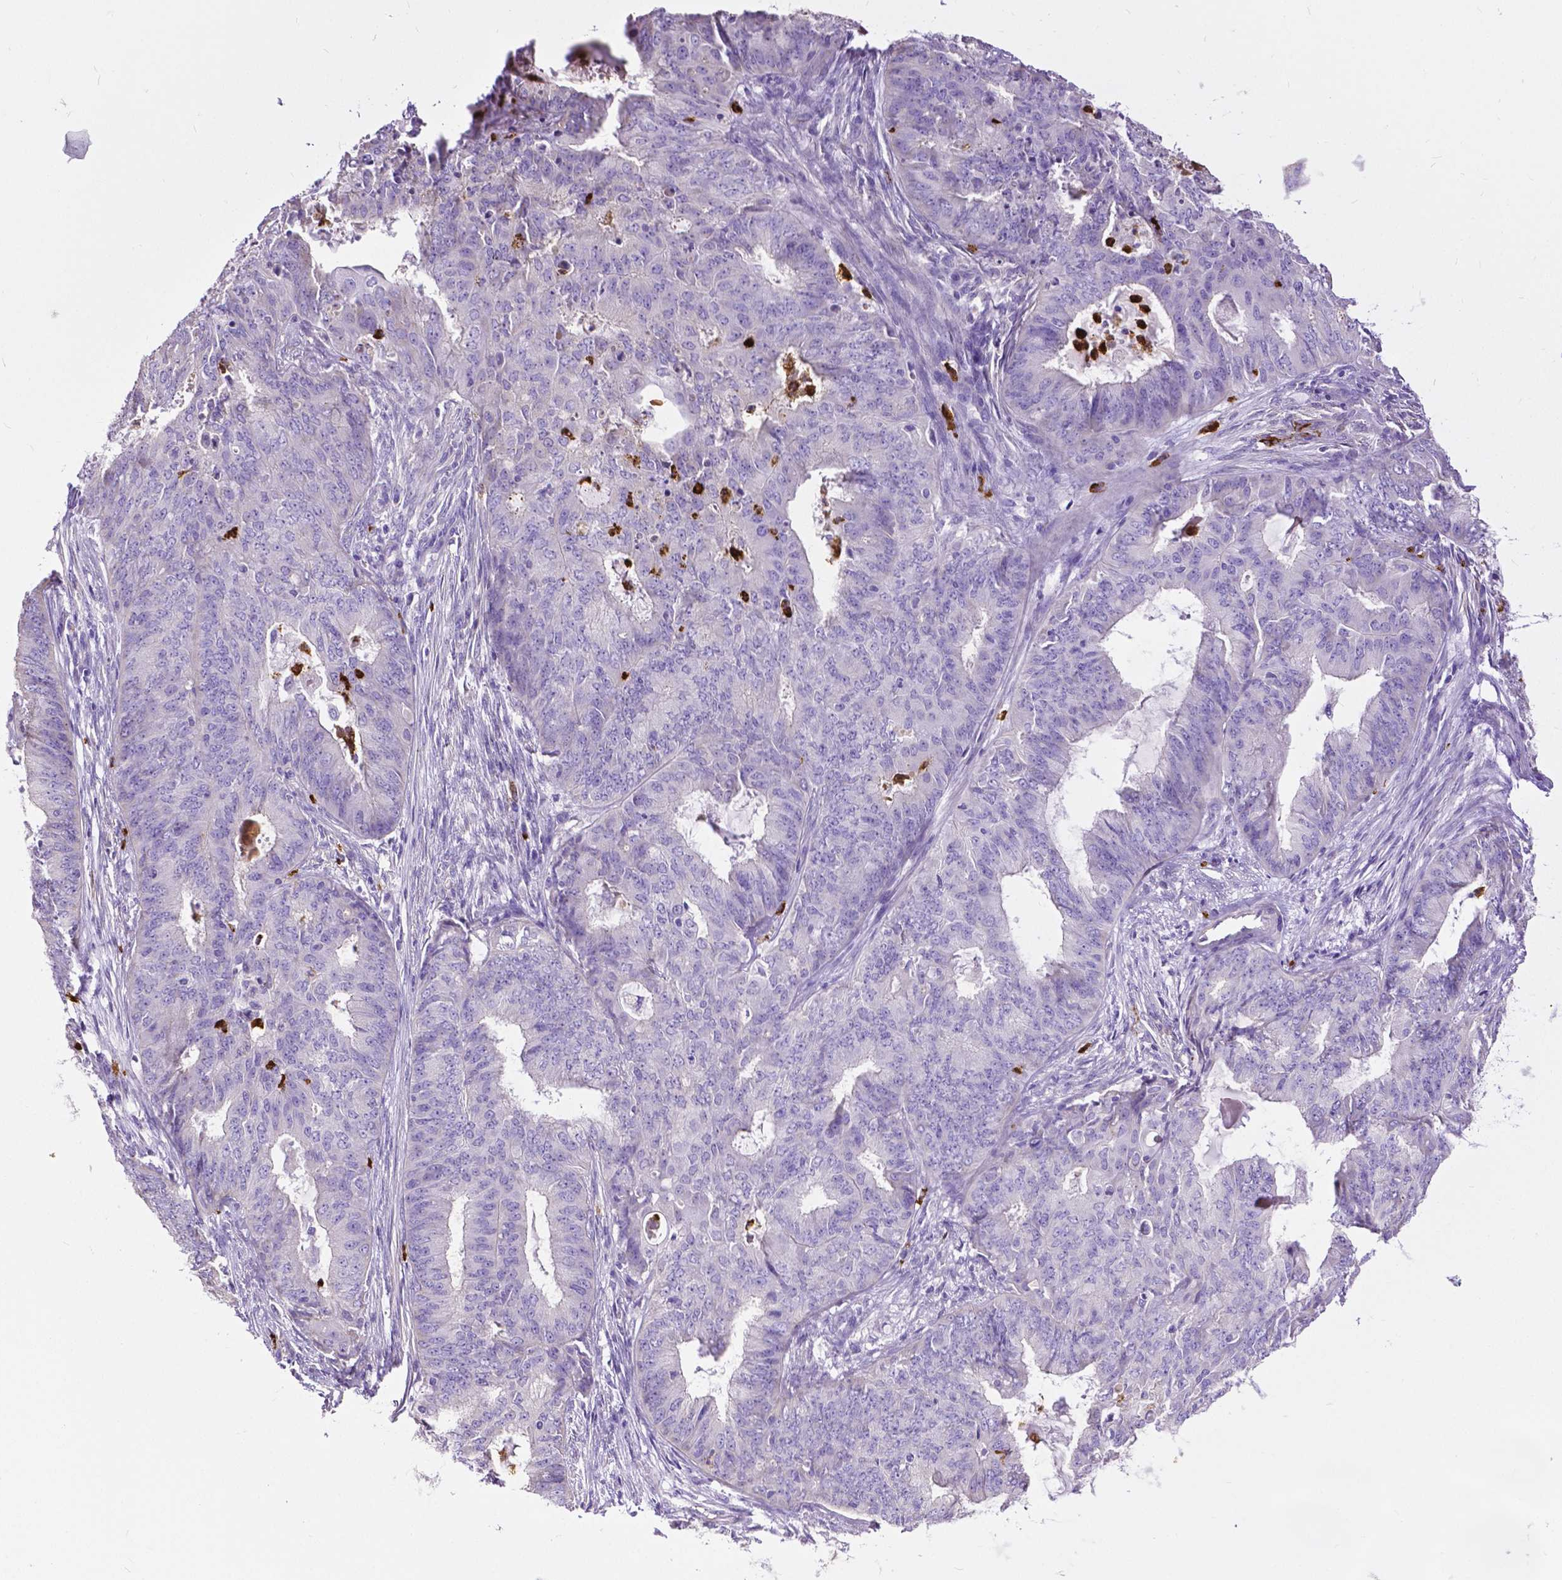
{"staining": {"intensity": "negative", "quantity": "none", "location": "none"}, "tissue": "endometrial cancer", "cell_type": "Tumor cells", "image_type": "cancer", "snomed": [{"axis": "morphology", "description": "Adenocarcinoma, NOS"}, {"axis": "topography", "description": "Endometrium"}], "caption": "This is a image of immunohistochemistry (IHC) staining of endometrial cancer (adenocarcinoma), which shows no staining in tumor cells. The staining was performed using DAB to visualize the protein expression in brown, while the nuclei were stained in blue with hematoxylin (Magnification: 20x).", "gene": "MMP9", "patient": {"sex": "female", "age": 62}}